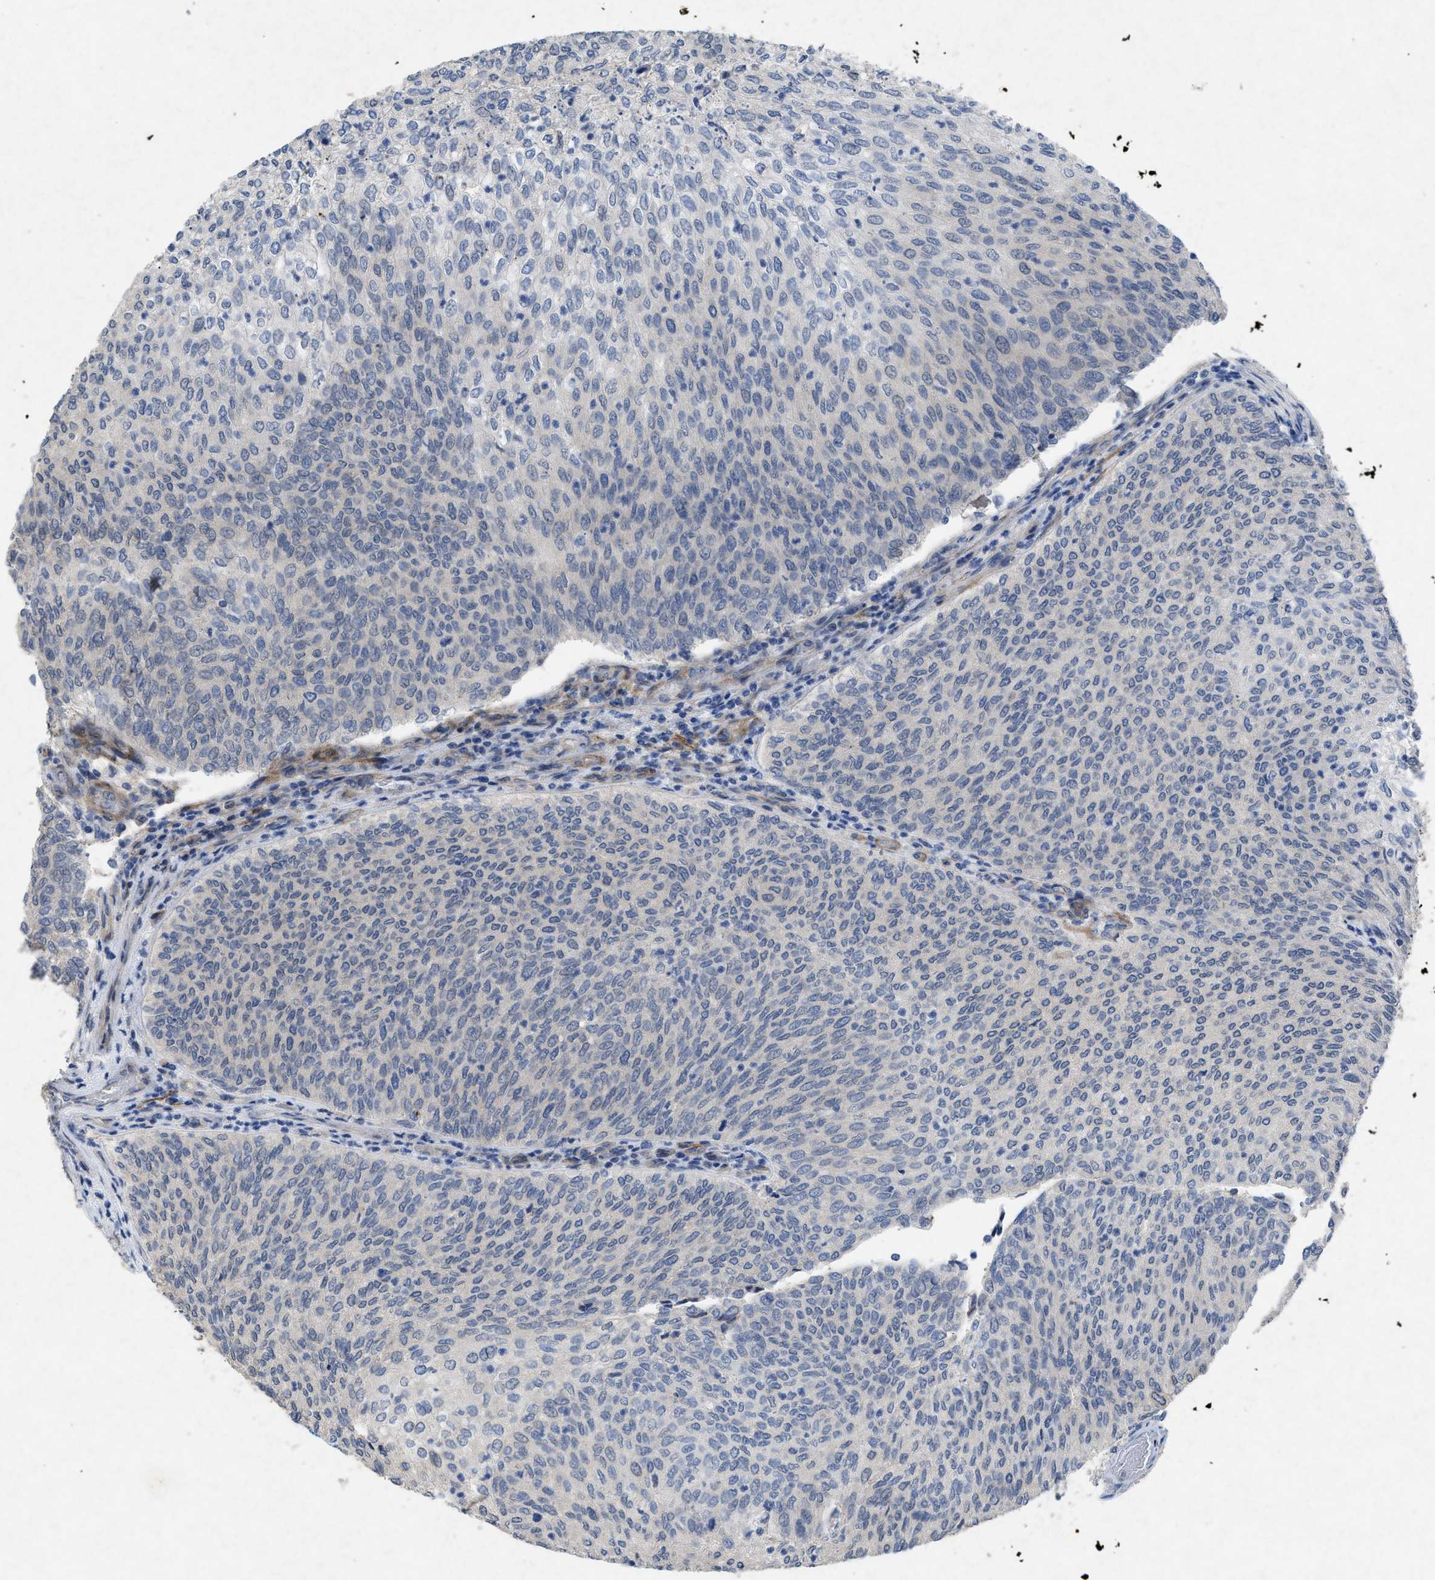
{"staining": {"intensity": "negative", "quantity": "none", "location": "none"}, "tissue": "urothelial cancer", "cell_type": "Tumor cells", "image_type": "cancer", "snomed": [{"axis": "morphology", "description": "Urothelial carcinoma, Low grade"}, {"axis": "topography", "description": "Urinary bladder"}], "caption": "The immunohistochemistry (IHC) micrograph has no significant expression in tumor cells of urothelial cancer tissue.", "gene": "PDGFRA", "patient": {"sex": "female", "age": 79}}